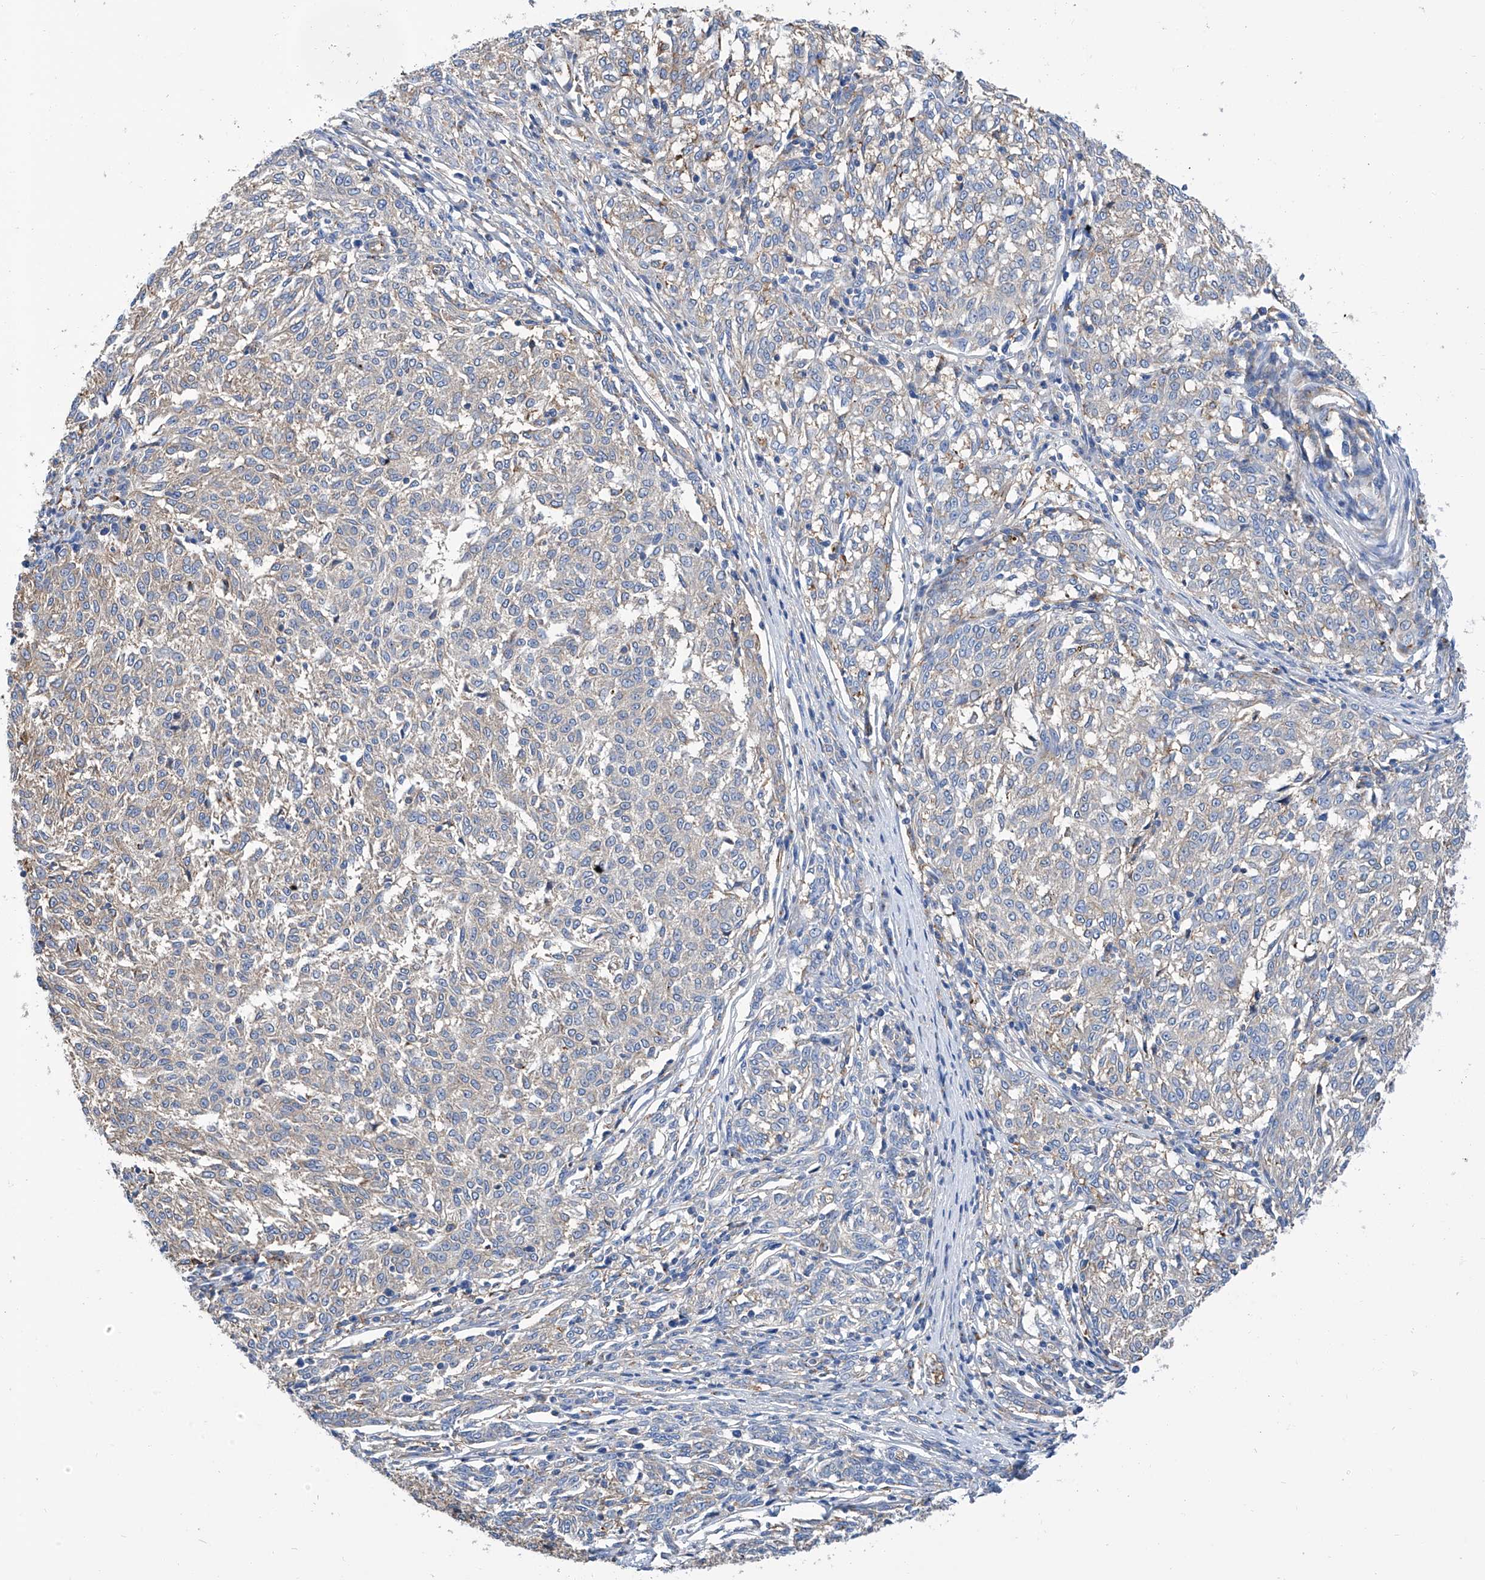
{"staining": {"intensity": "negative", "quantity": "none", "location": "none"}, "tissue": "melanoma", "cell_type": "Tumor cells", "image_type": "cancer", "snomed": [{"axis": "morphology", "description": "Malignant melanoma, NOS"}, {"axis": "topography", "description": "Skin"}], "caption": "Tumor cells show no significant expression in malignant melanoma.", "gene": "GPT", "patient": {"sex": "female", "age": 72}}